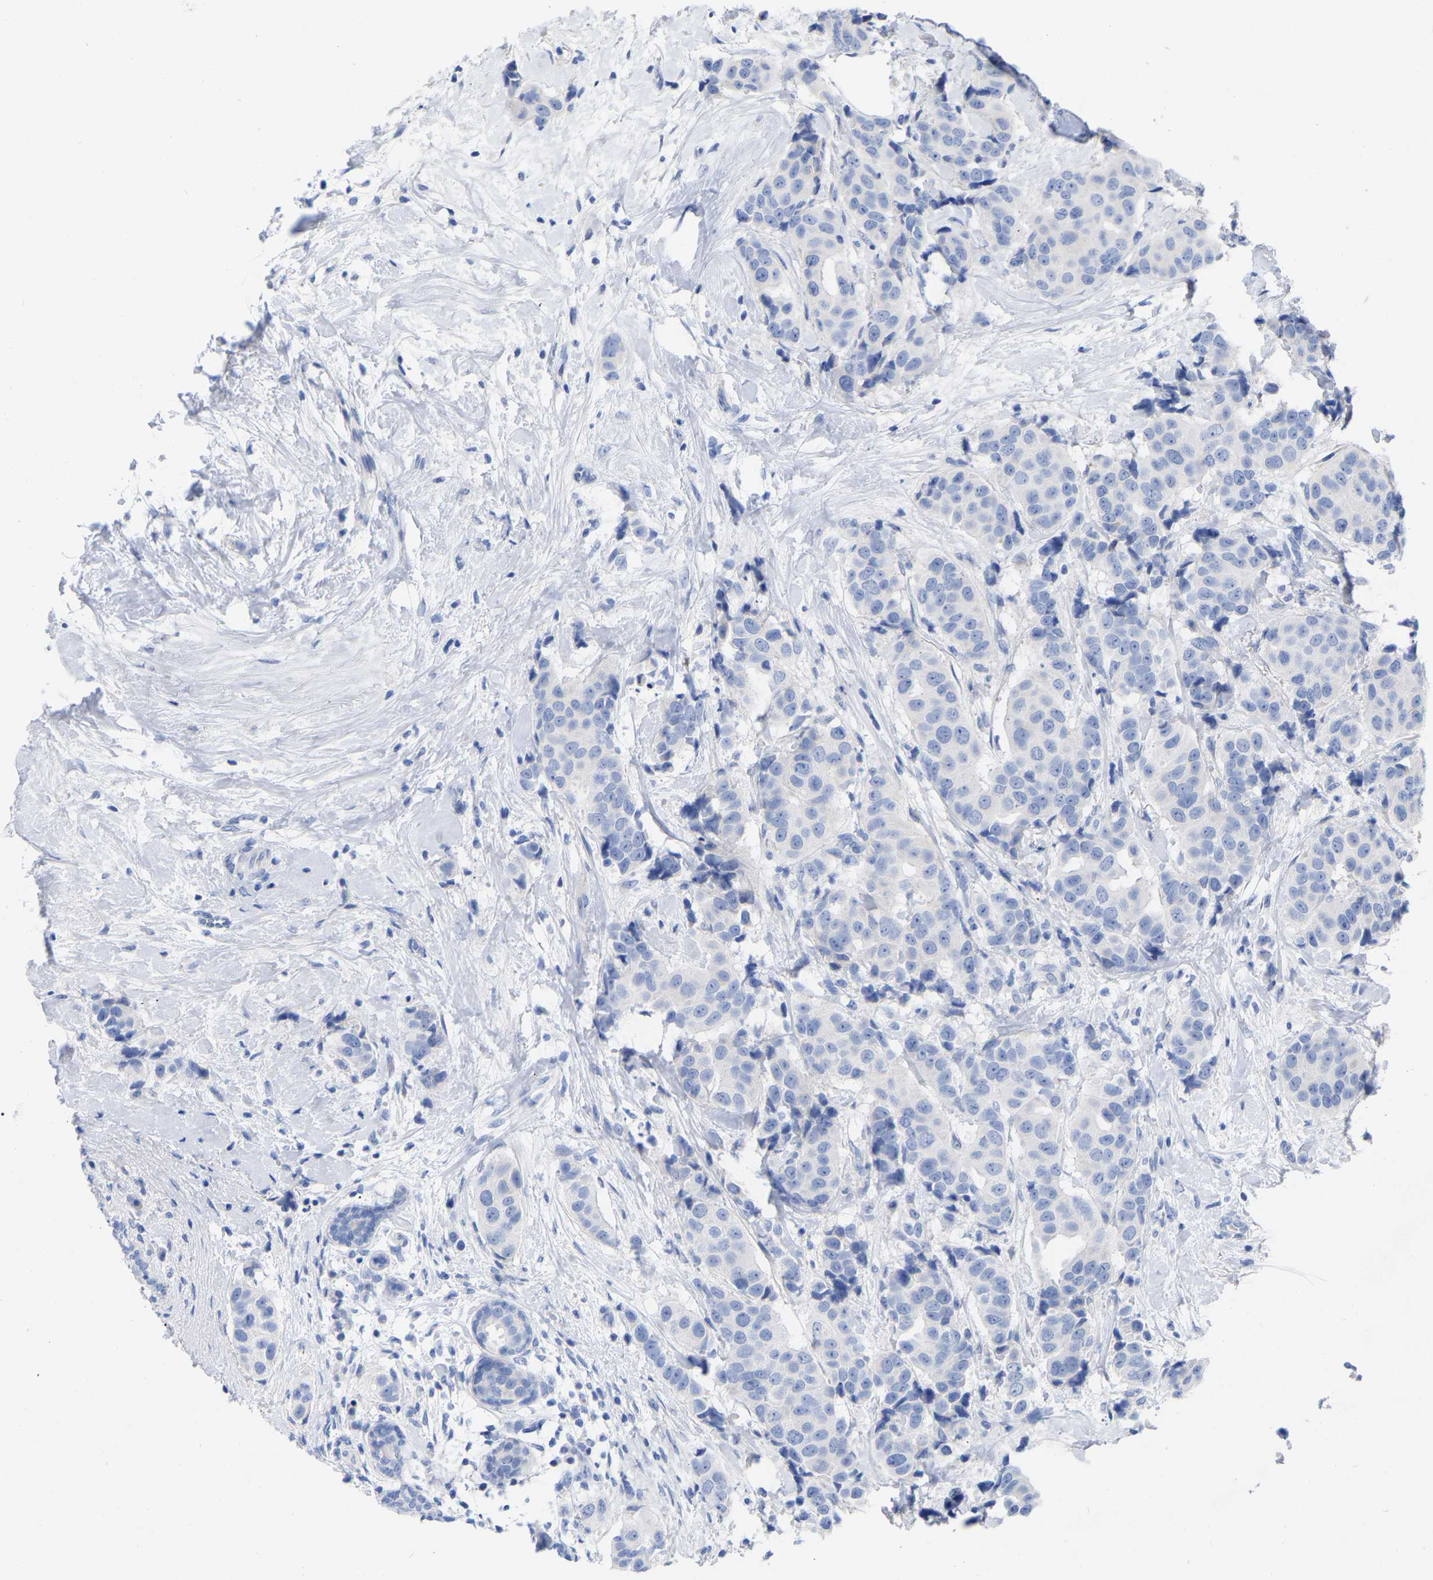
{"staining": {"intensity": "negative", "quantity": "none", "location": "none"}, "tissue": "breast cancer", "cell_type": "Tumor cells", "image_type": "cancer", "snomed": [{"axis": "morphology", "description": "Normal tissue, NOS"}, {"axis": "morphology", "description": "Duct carcinoma"}, {"axis": "topography", "description": "Breast"}], "caption": "IHC of infiltrating ductal carcinoma (breast) demonstrates no positivity in tumor cells.", "gene": "HAPLN1", "patient": {"sex": "female", "age": 39}}